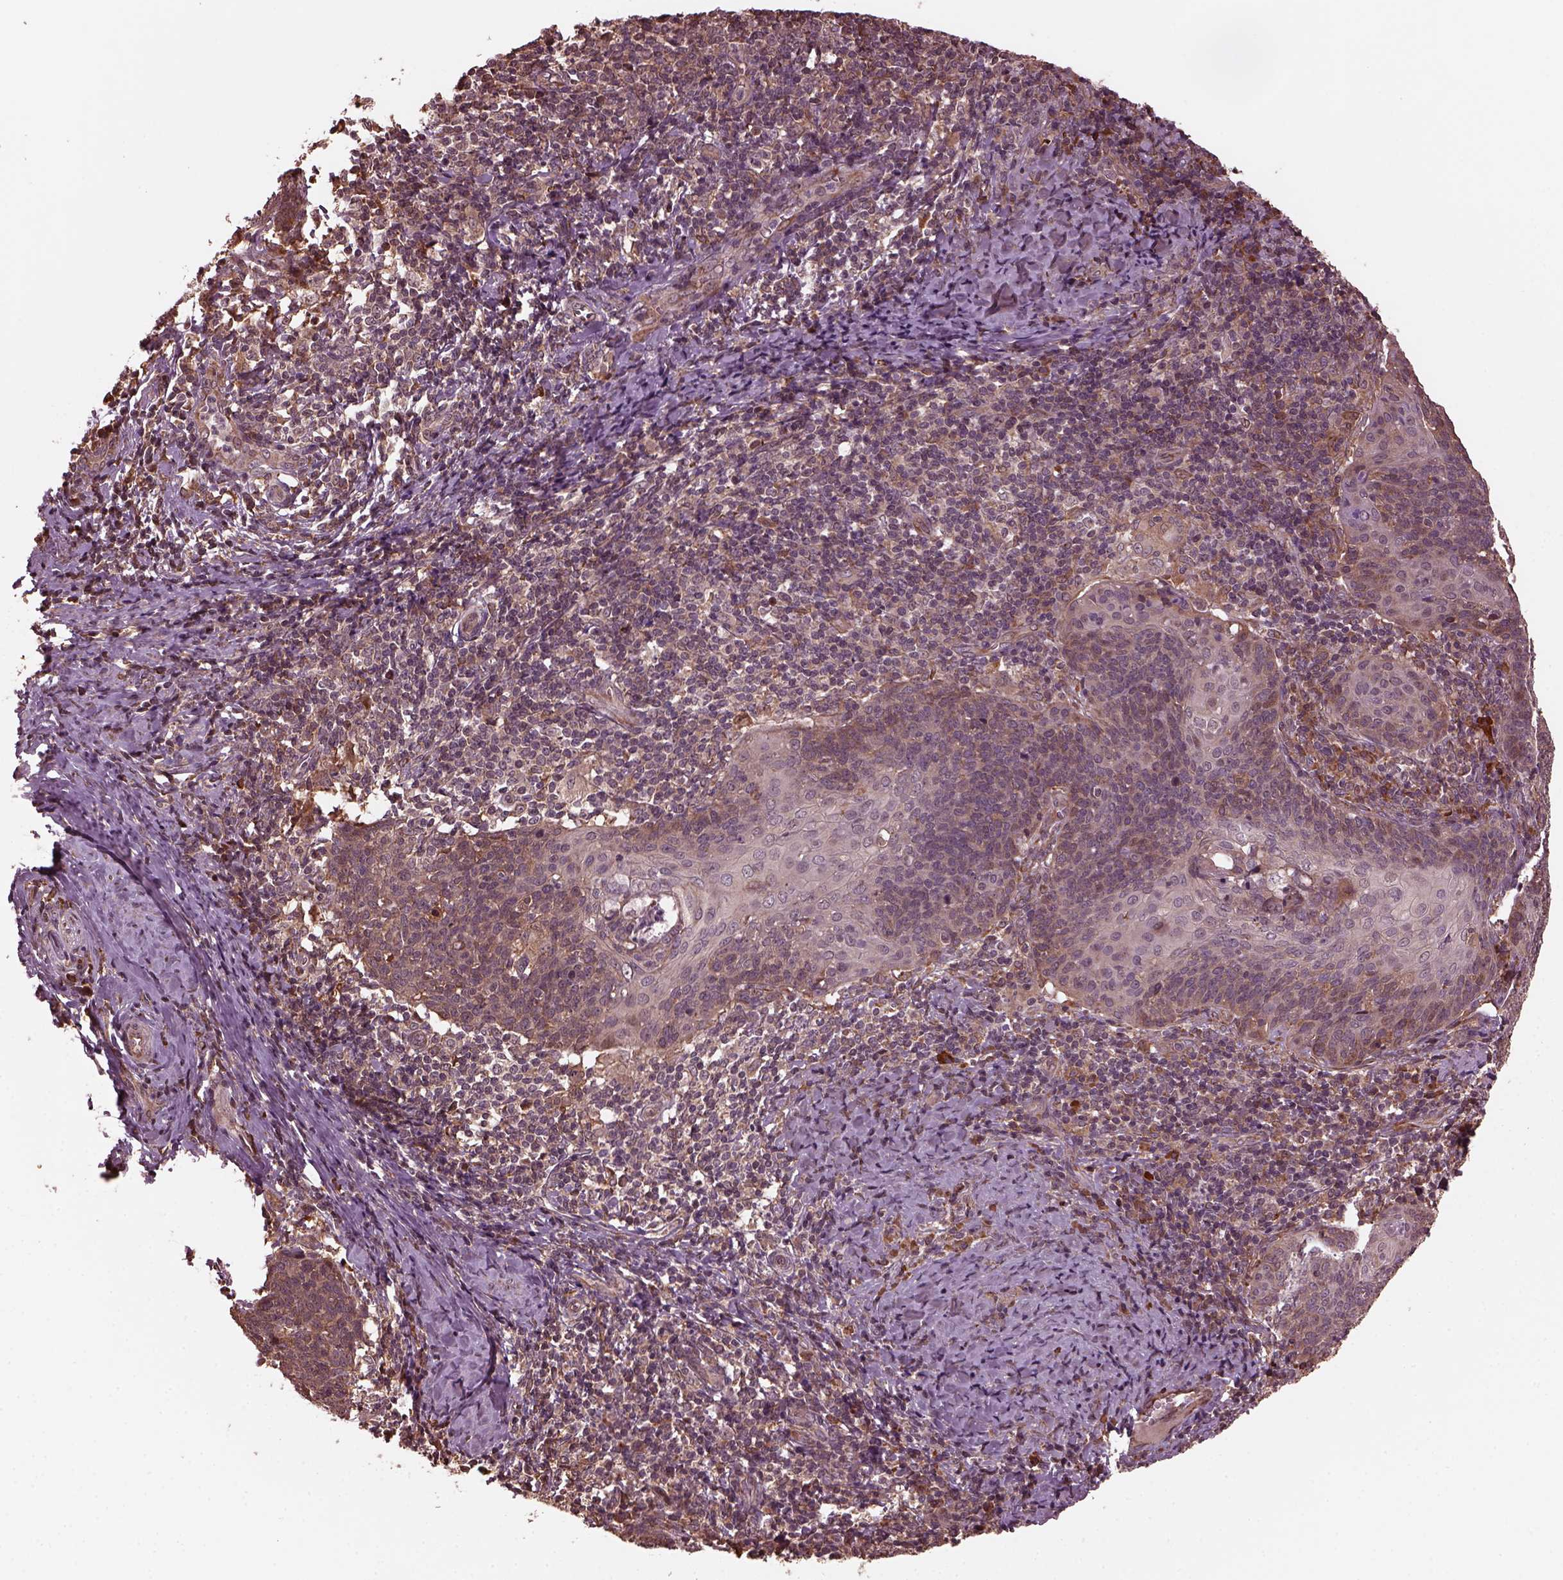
{"staining": {"intensity": "weak", "quantity": "<25%", "location": "cytoplasmic/membranous"}, "tissue": "cervical cancer", "cell_type": "Tumor cells", "image_type": "cancer", "snomed": [{"axis": "morphology", "description": "Normal tissue, NOS"}, {"axis": "morphology", "description": "Squamous cell carcinoma, NOS"}, {"axis": "topography", "description": "Cervix"}], "caption": "Immunohistochemistry micrograph of neoplastic tissue: squamous cell carcinoma (cervical) stained with DAB exhibits no significant protein staining in tumor cells. (Stains: DAB immunohistochemistry (IHC) with hematoxylin counter stain, Microscopy: brightfield microscopy at high magnification).", "gene": "ZNF292", "patient": {"sex": "female", "age": 39}}